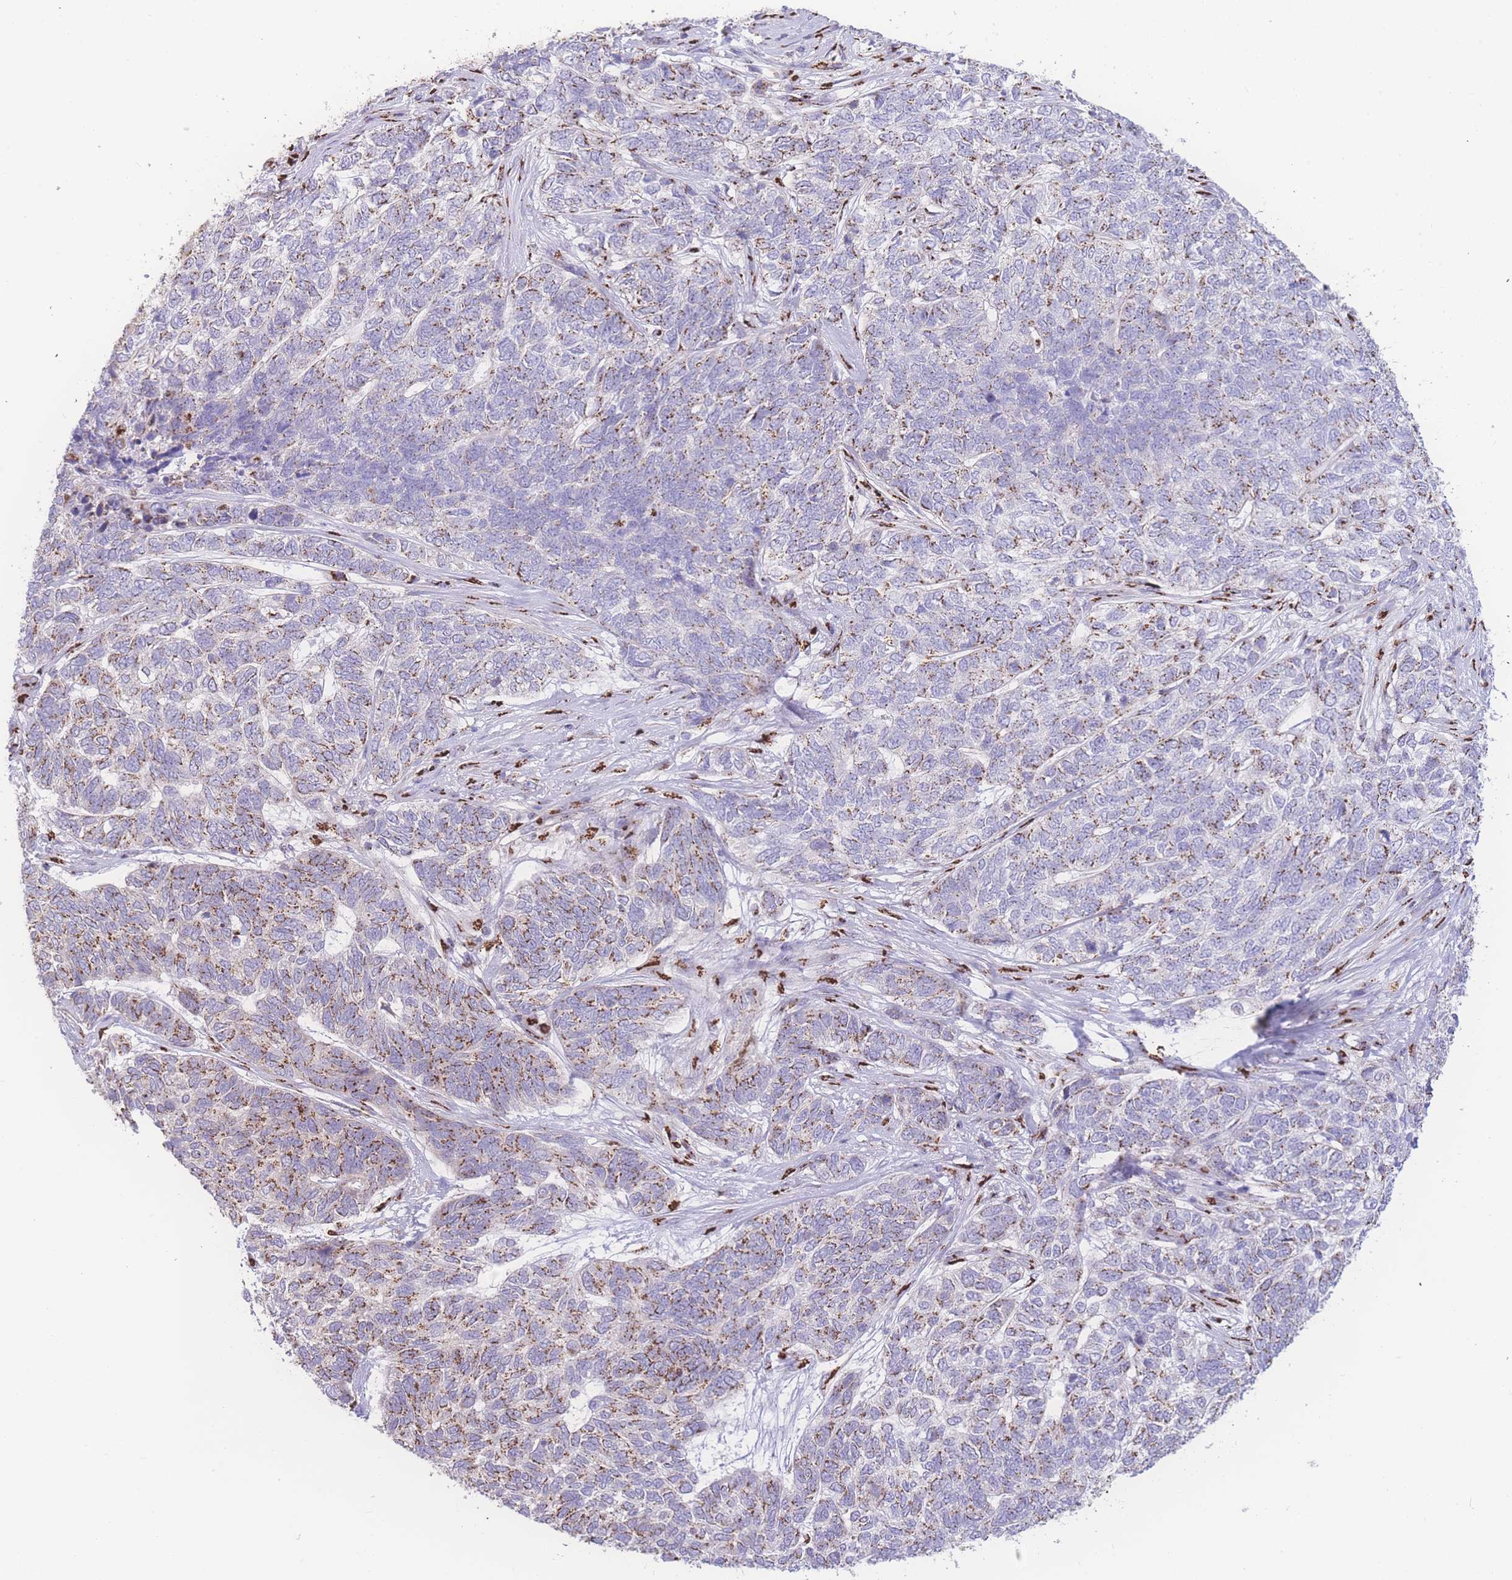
{"staining": {"intensity": "moderate", "quantity": ">75%", "location": "cytoplasmic/membranous"}, "tissue": "skin cancer", "cell_type": "Tumor cells", "image_type": "cancer", "snomed": [{"axis": "morphology", "description": "Basal cell carcinoma"}, {"axis": "topography", "description": "Skin"}], "caption": "A brown stain labels moderate cytoplasmic/membranous staining of a protein in human skin cancer tumor cells. (DAB IHC, brown staining for protein, blue staining for nuclei).", "gene": "GOLM2", "patient": {"sex": "female", "age": 65}}